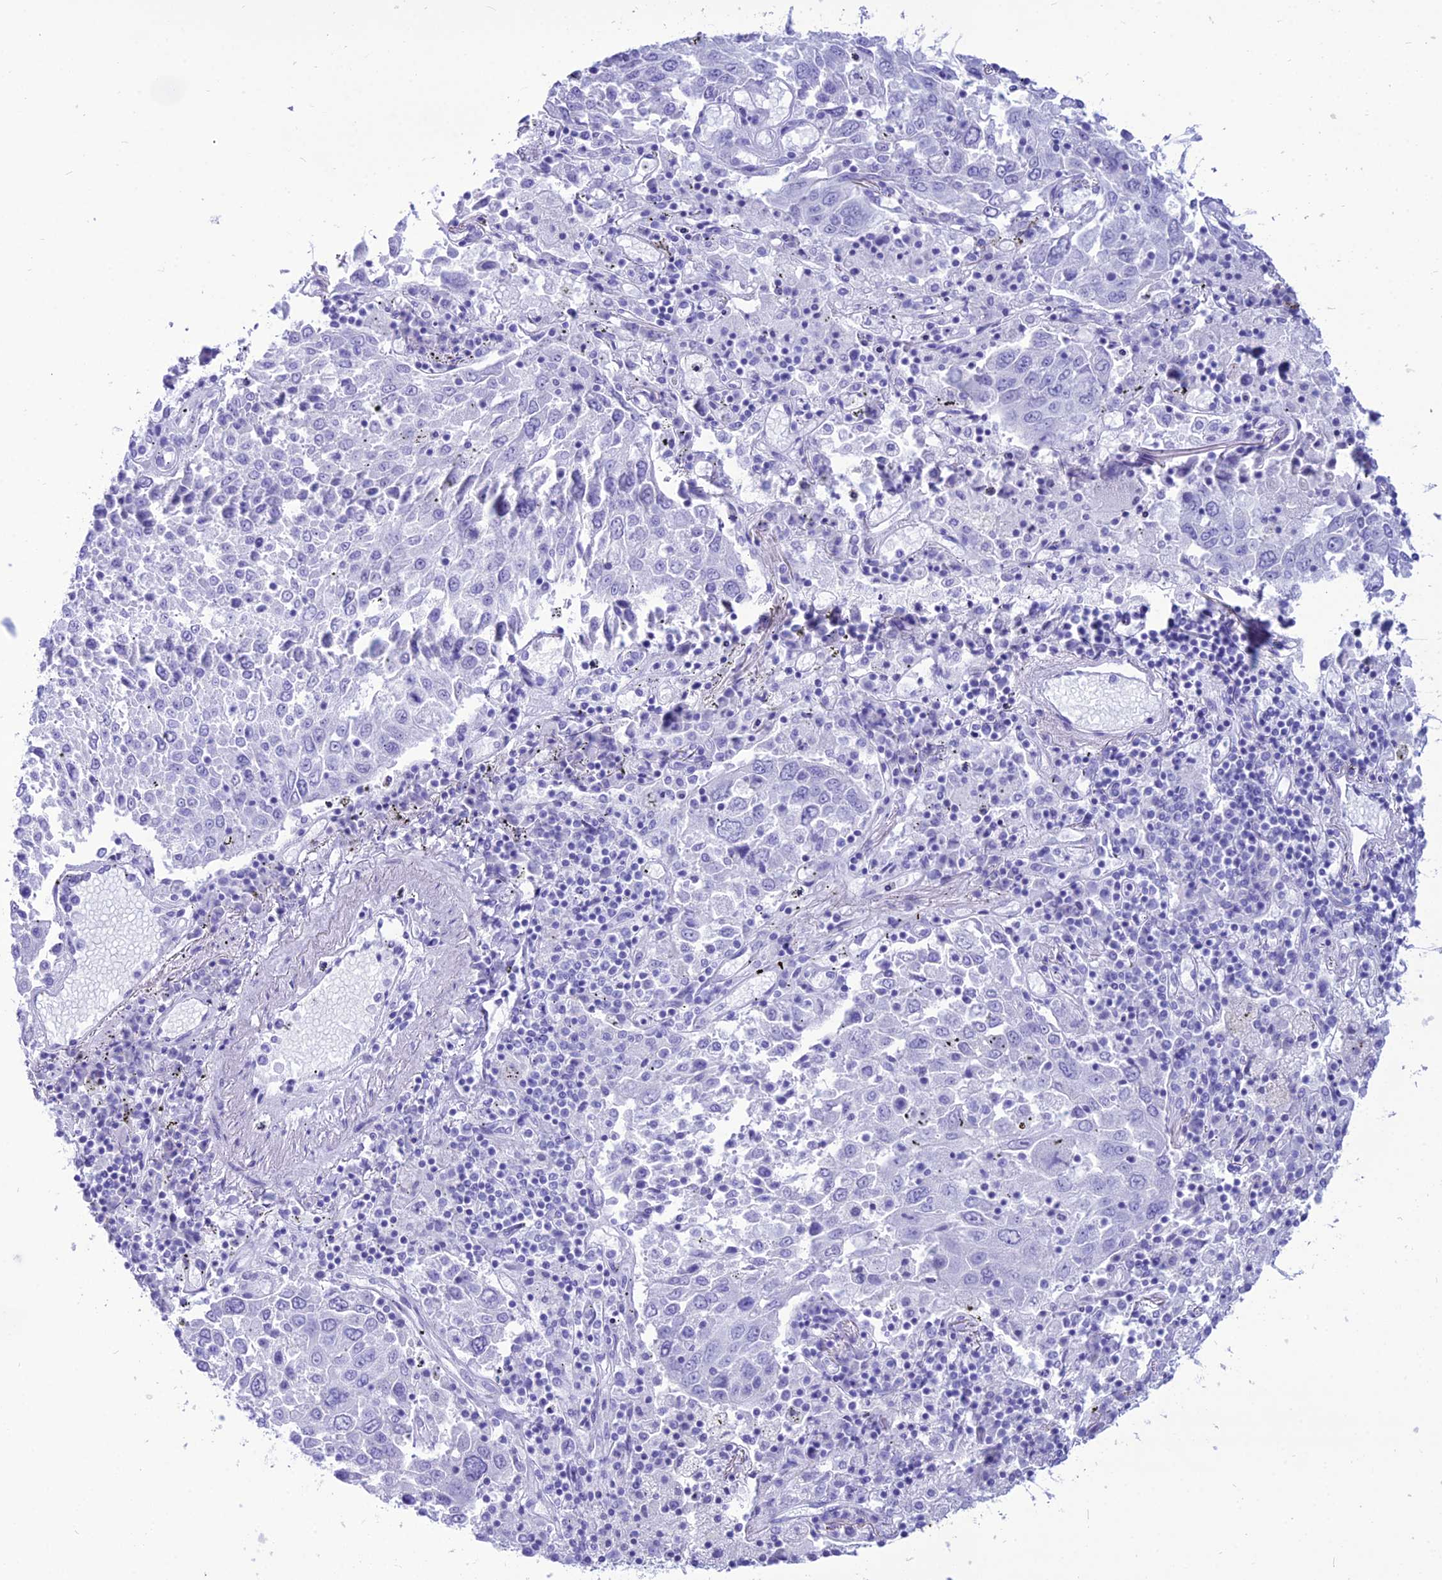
{"staining": {"intensity": "negative", "quantity": "none", "location": "none"}, "tissue": "lung cancer", "cell_type": "Tumor cells", "image_type": "cancer", "snomed": [{"axis": "morphology", "description": "Squamous cell carcinoma, NOS"}, {"axis": "topography", "description": "Lung"}], "caption": "Immunohistochemical staining of human lung cancer (squamous cell carcinoma) demonstrates no significant staining in tumor cells. (Brightfield microscopy of DAB (3,3'-diaminobenzidine) IHC at high magnification).", "gene": "PNMA5", "patient": {"sex": "male", "age": 65}}